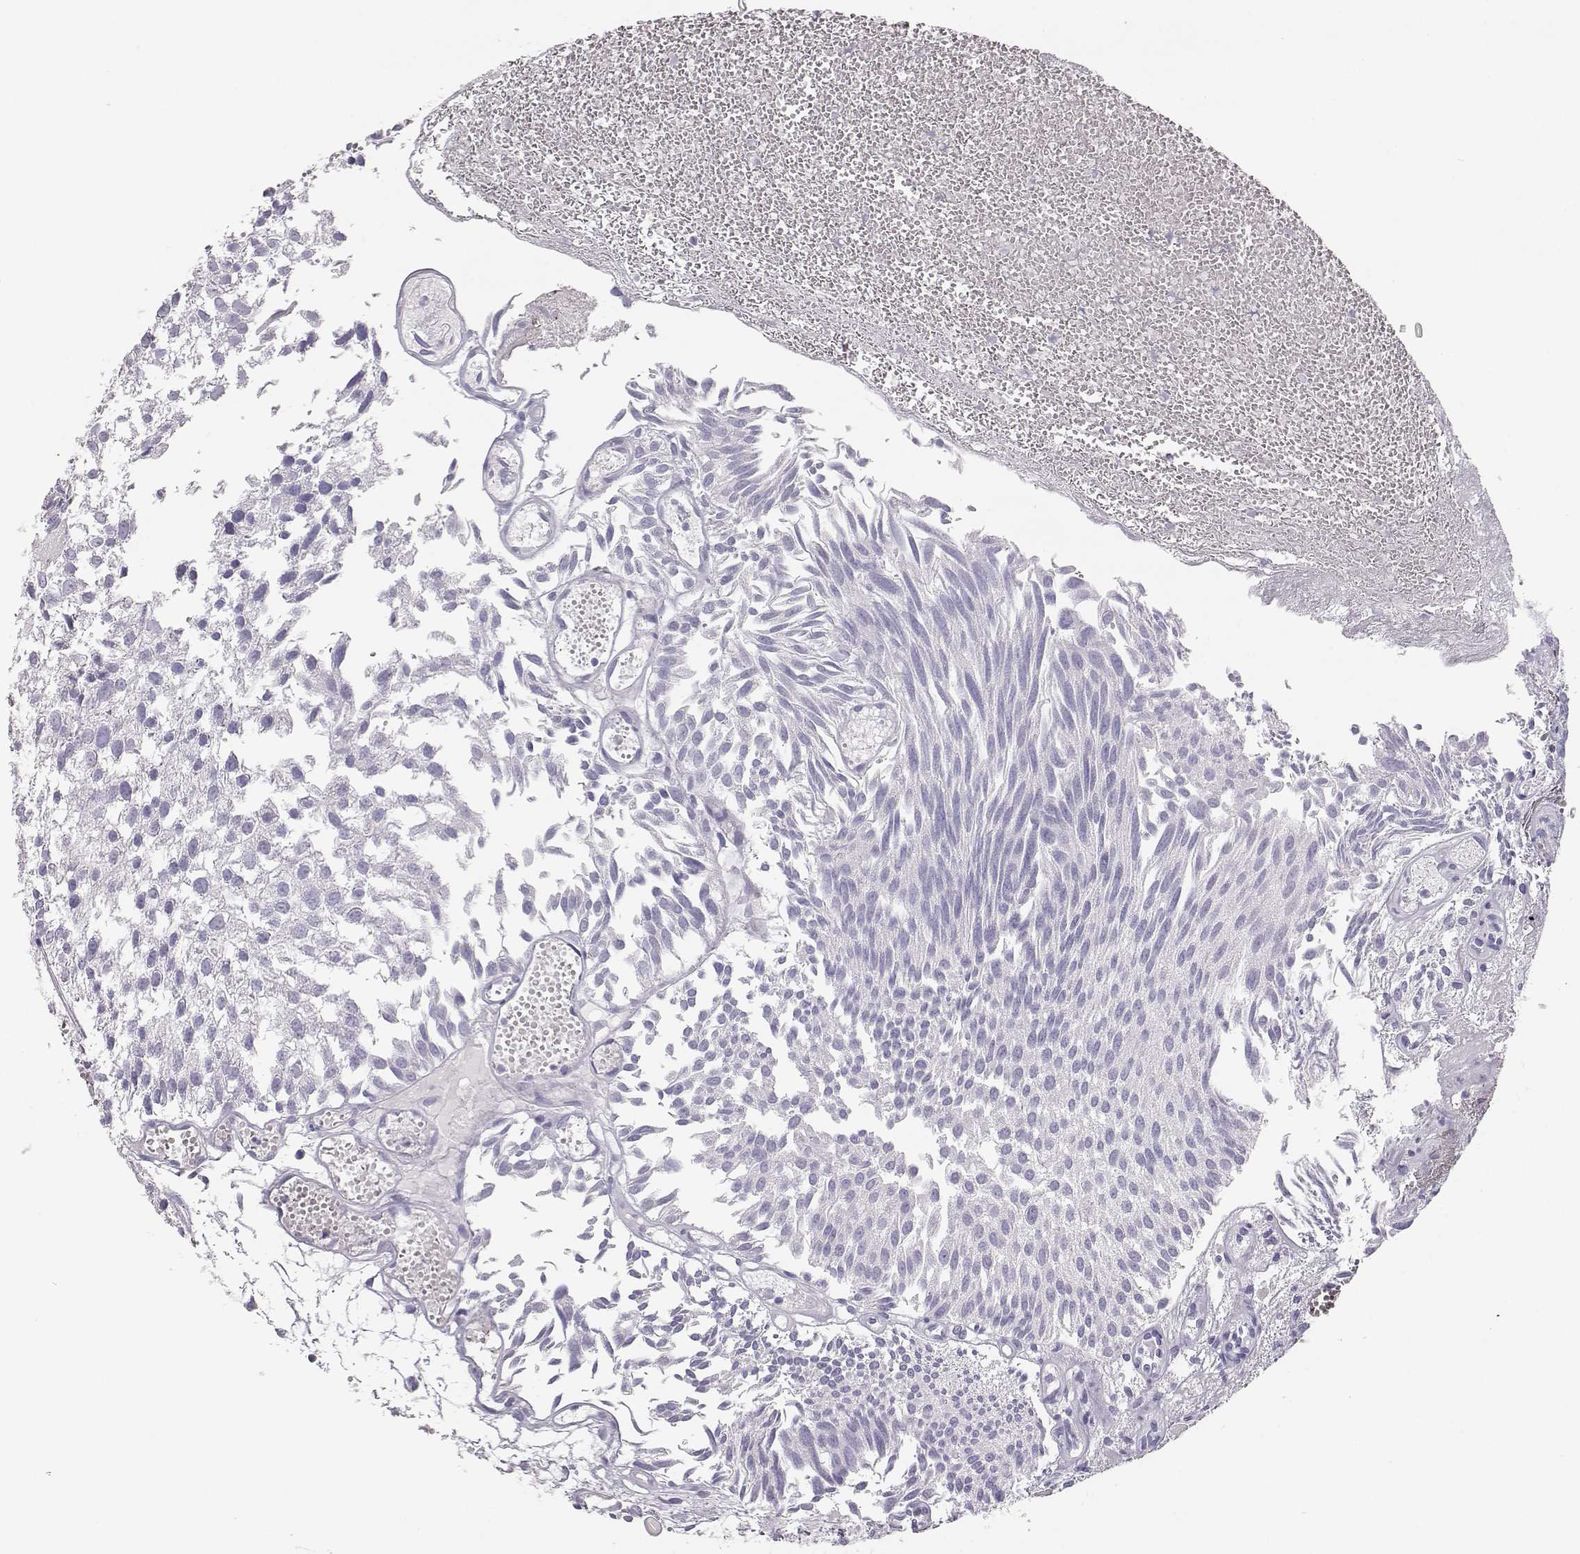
{"staining": {"intensity": "negative", "quantity": "none", "location": "none"}, "tissue": "urothelial cancer", "cell_type": "Tumor cells", "image_type": "cancer", "snomed": [{"axis": "morphology", "description": "Urothelial carcinoma, Low grade"}, {"axis": "topography", "description": "Urinary bladder"}], "caption": "Immunohistochemical staining of human low-grade urothelial carcinoma shows no significant positivity in tumor cells.", "gene": "LEPR", "patient": {"sex": "male", "age": 79}}